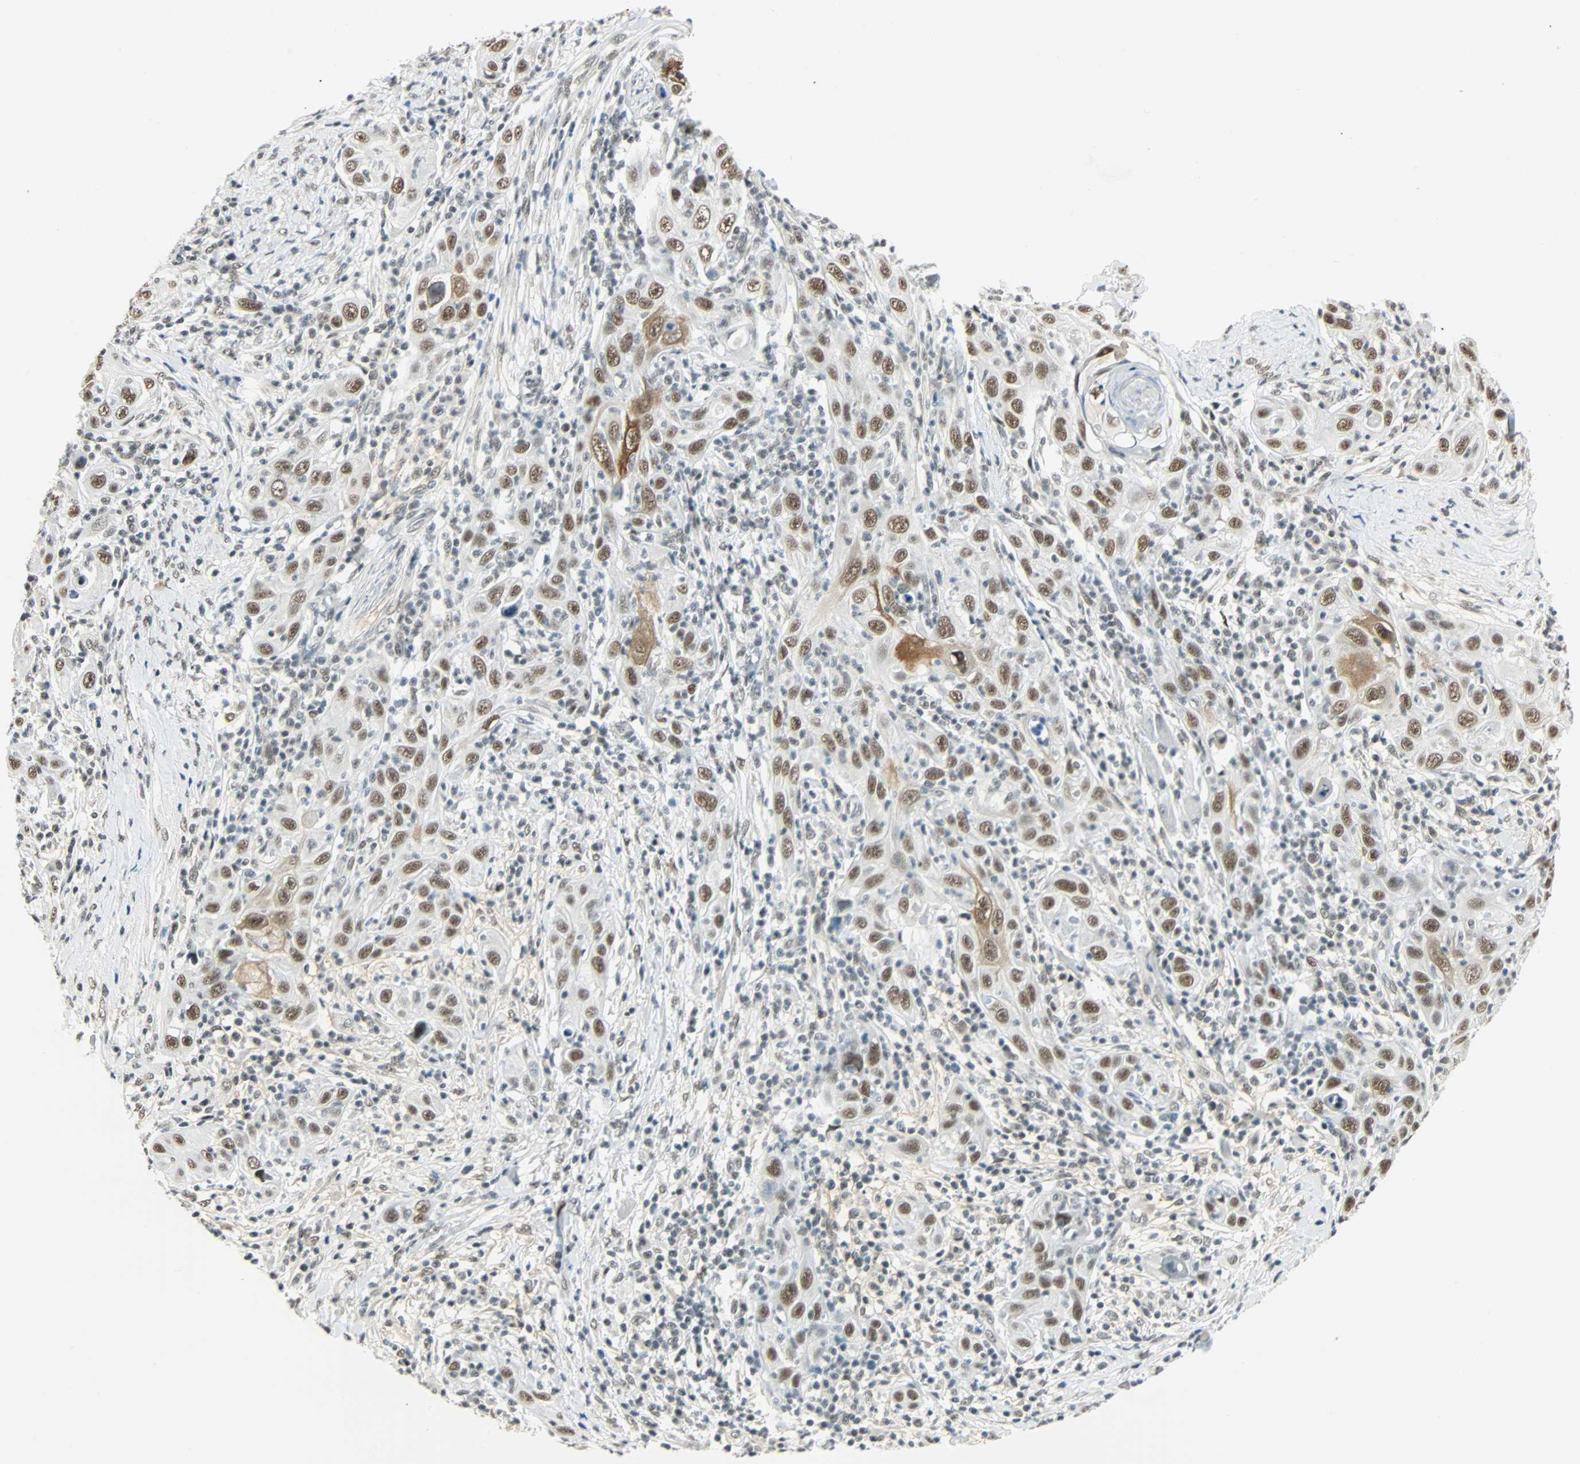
{"staining": {"intensity": "moderate", "quantity": ">75%", "location": "nuclear"}, "tissue": "skin cancer", "cell_type": "Tumor cells", "image_type": "cancer", "snomed": [{"axis": "morphology", "description": "Squamous cell carcinoma, NOS"}, {"axis": "topography", "description": "Skin"}], "caption": "The micrograph exhibits immunohistochemical staining of skin cancer. There is moderate nuclear positivity is appreciated in approximately >75% of tumor cells.", "gene": "NELFE", "patient": {"sex": "female", "age": 88}}